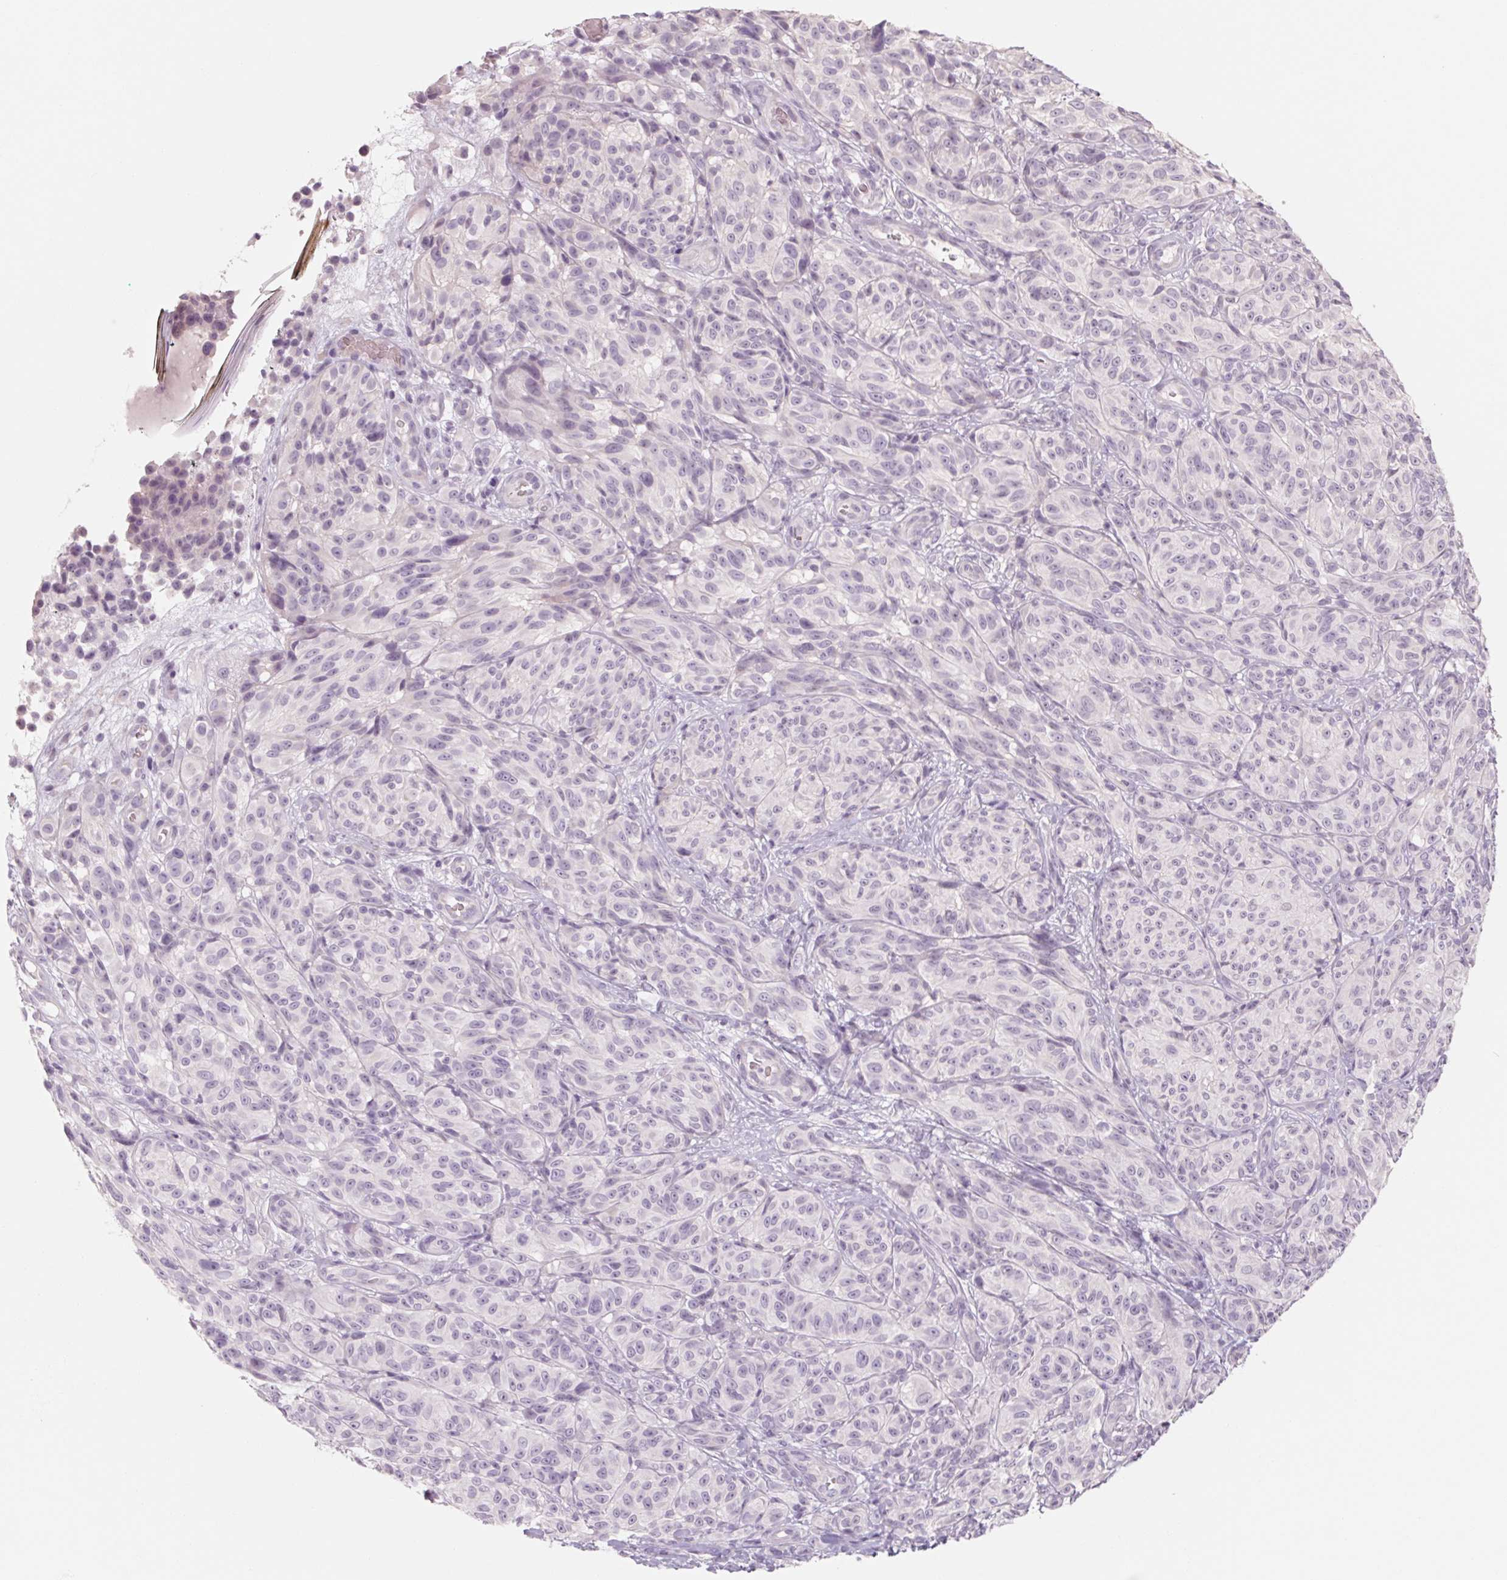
{"staining": {"intensity": "negative", "quantity": "none", "location": "none"}, "tissue": "melanoma", "cell_type": "Tumor cells", "image_type": "cancer", "snomed": [{"axis": "morphology", "description": "Malignant melanoma, NOS"}, {"axis": "topography", "description": "Skin"}], "caption": "DAB (3,3'-diaminobenzidine) immunohistochemical staining of melanoma exhibits no significant staining in tumor cells.", "gene": "POU1F1", "patient": {"sex": "female", "age": 85}}